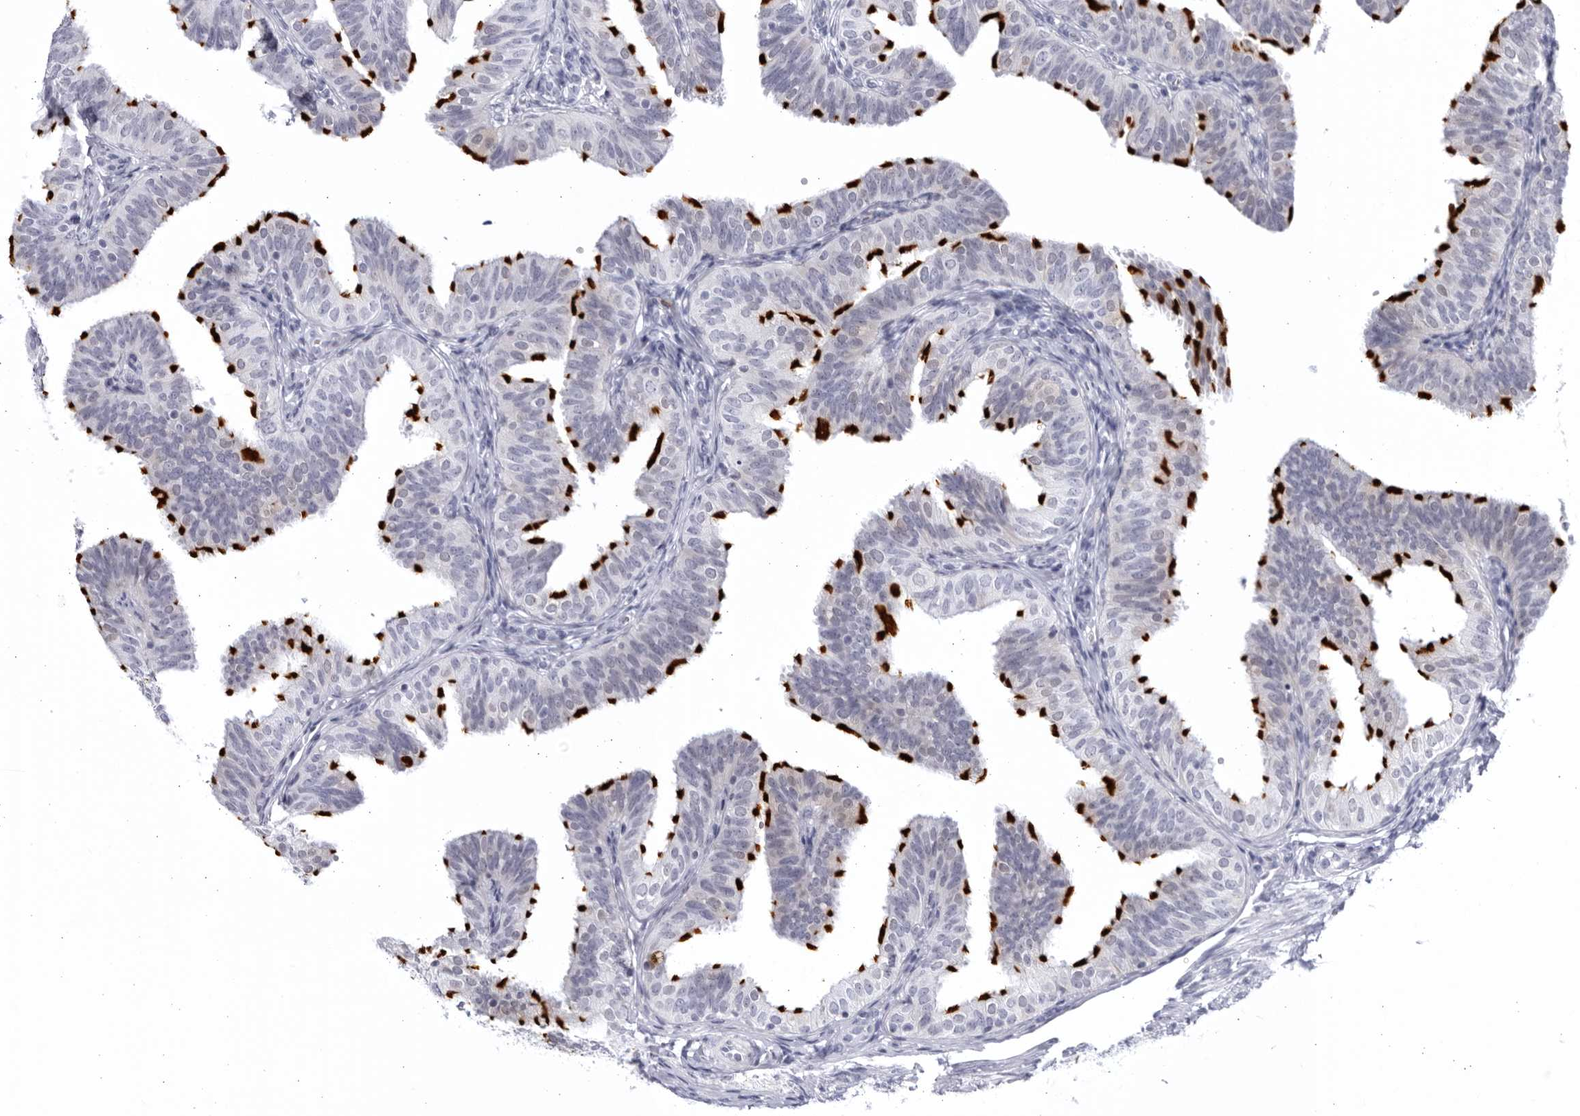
{"staining": {"intensity": "strong", "quantity": "25%-75%", "location": "cytoplasmic/membranous"}, "tissue": "fallopian tube", "cell_type": "Glandular cells", "image_type": "normal", "snomed": [{"axis": "morphology", "description": "Normal tissue, NOS"}, {"axis": "topography", "description": "Fallopian tube"}], "caption": "Immunohistochemistry (IHC) of benign human fallopian tube displays high levels of strong cytoplasmic/membranous expression in approximately 25%-75% of glandular cells.", "gene": "CCDC181", "patient": {"sex": "female", "age": 35}}